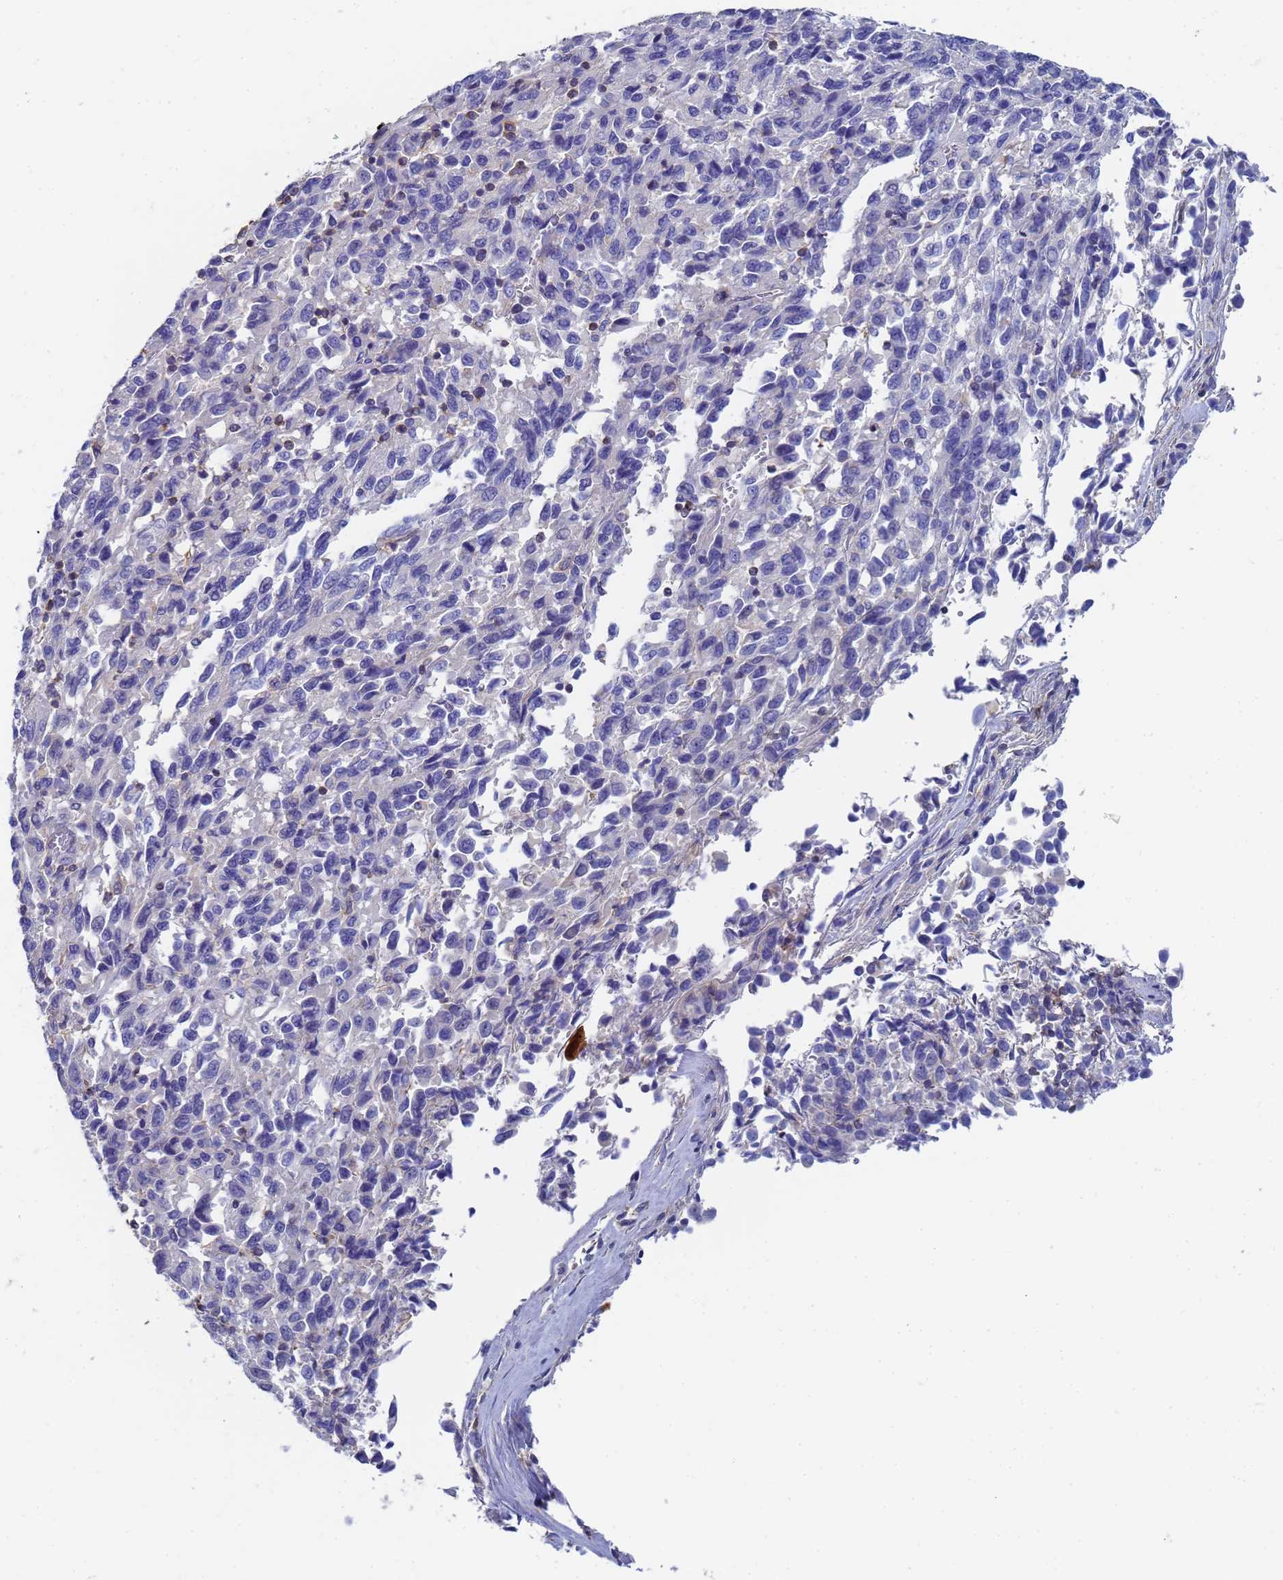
{"staining": {"intensity": "negative", "quantity": "none", "location": "none"}, "tissue": "melanoma", "cell_type": "Tumor cells", "image_type": "cancer", "snomed": [{"axis": "morphology", "description": "Malignant melanoma, Metastatic site"}, {"axis": "topography", "description": "Lung"}], "caption": "Melanoma stained for a protein using immunohistochemistry (IHC) shows no staining tumor cells.", "gene": "GCHFR", "patient": {"sex": "male", "age": 64}}